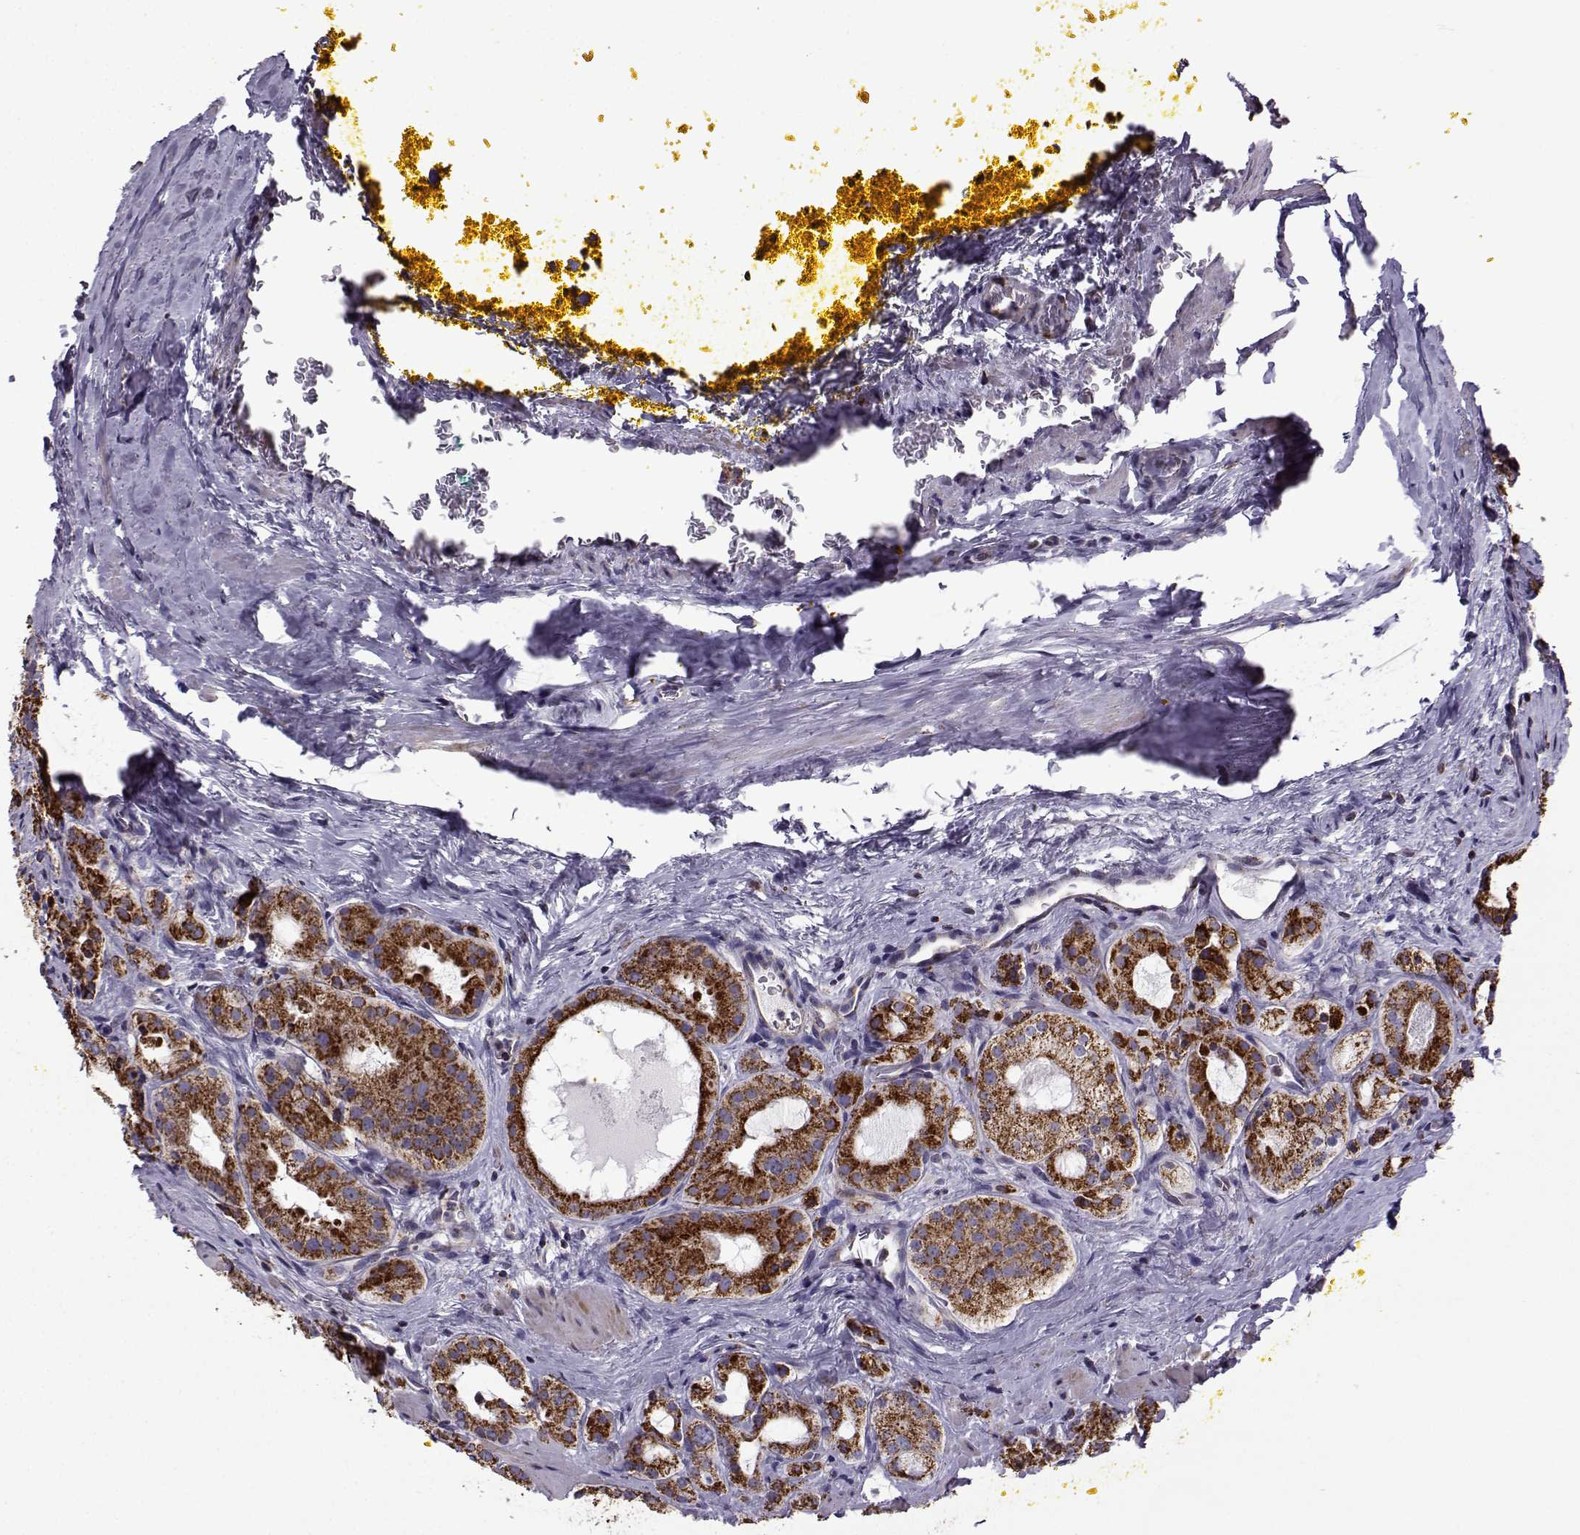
{"staining": {"intensity": "strong", "quantity": ">75%", "location": "cytoplasmic/membranous"}, "tissue": "prostate cancer", "cell_type": "Tumor cells", "image_type": "cancer", "snomed": [{"axis": "morphology", "description": "Adenocarcinoma, NOS"}, {"axis": "morphology", "description": "Adenocarcinoma, High grade"}, {"axis": "topography", "description": "Prostate"}], "caption": "Human prostate adenocarcinoma (high-grade) stained with a protein marker displays strong staining in tumor cells.", "gene": "NECAB3", "patient": {"sex": "male", "age": 62}}